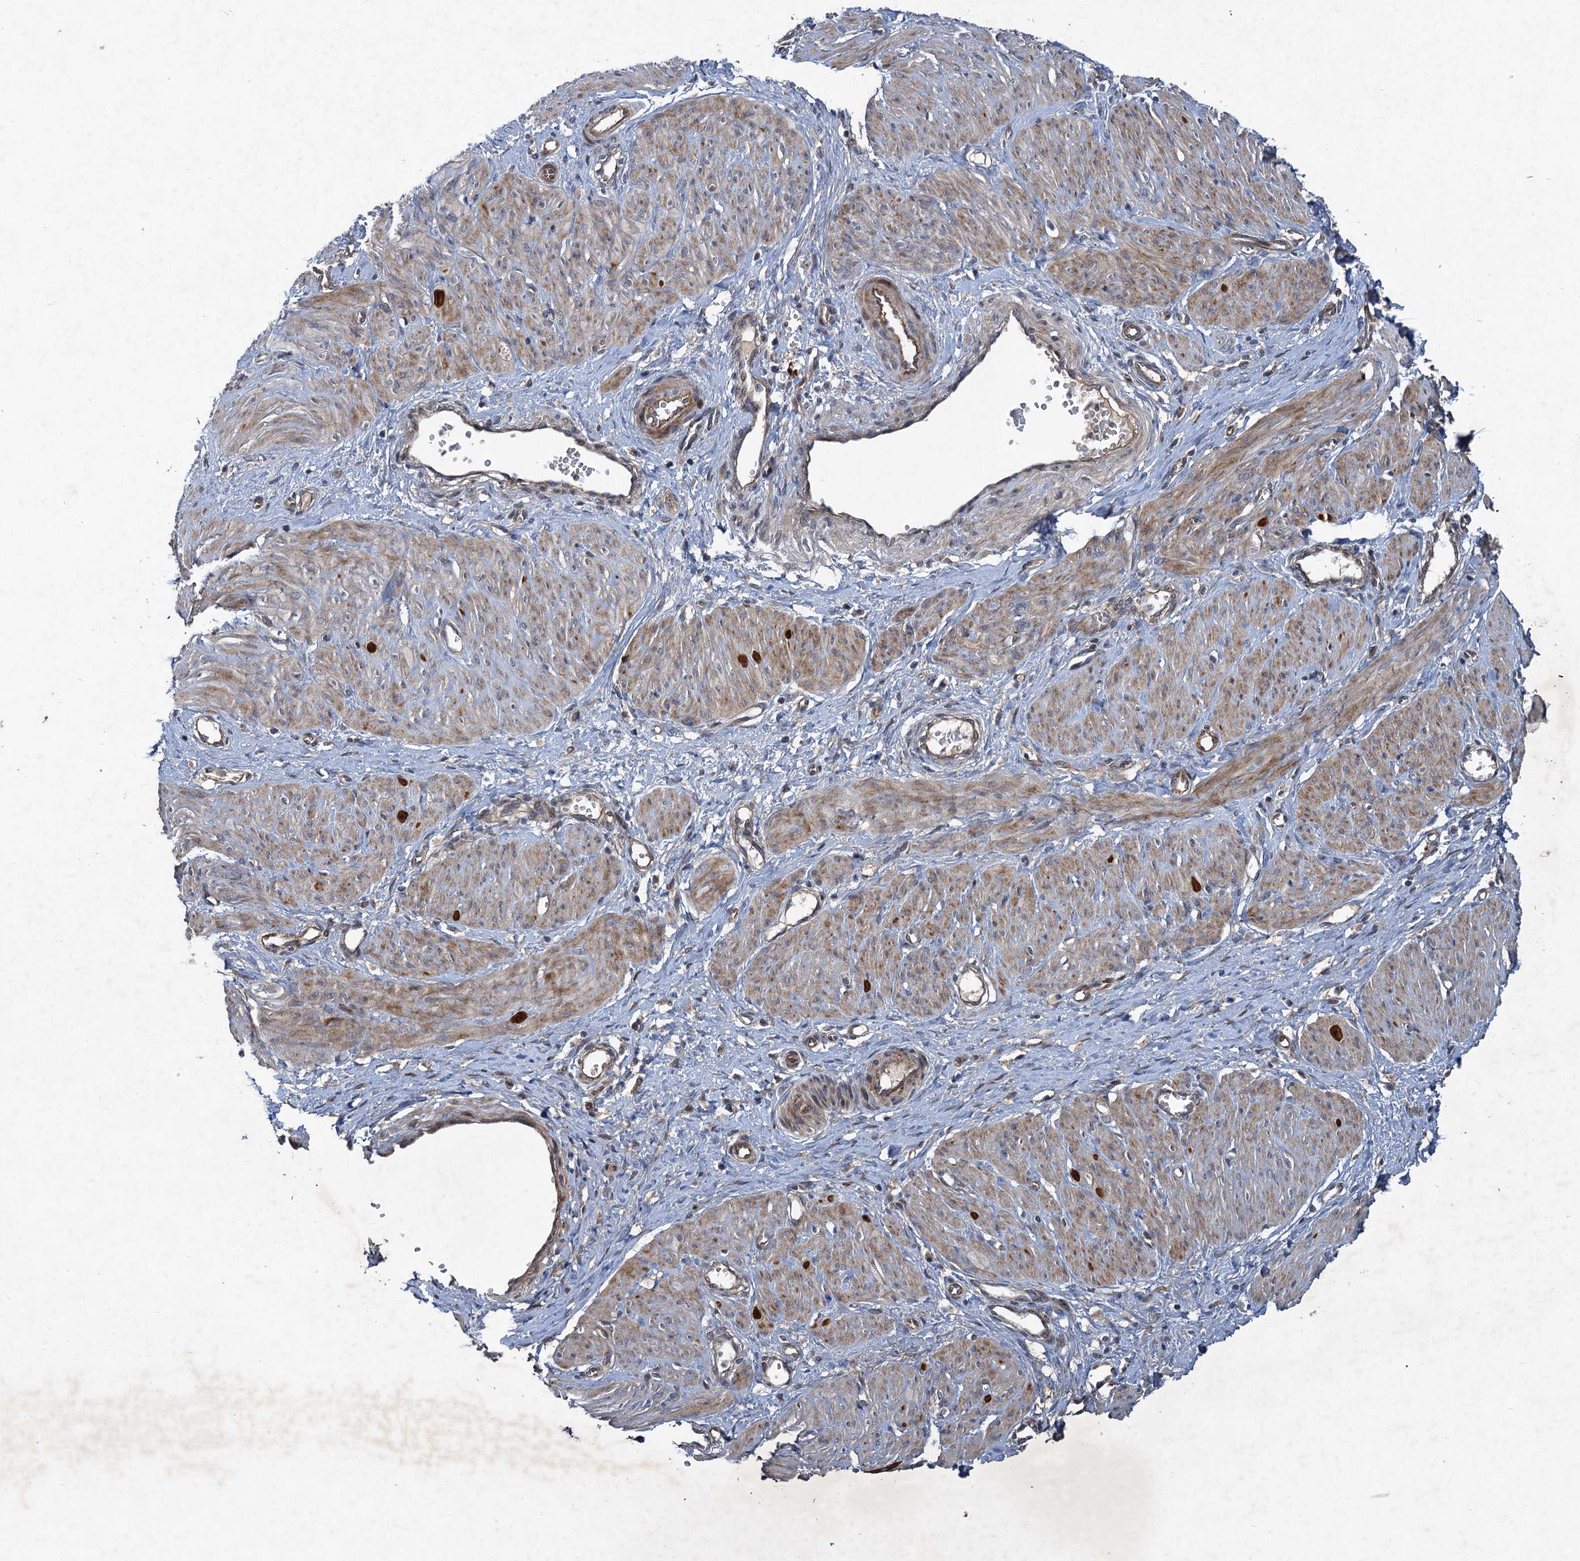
{"staining": {"intensity": "weak", "quantity": "25%-75%", "location": "cytoplasmic/membranous"}, "tissue": "smooth muscle", "cell_type": "Smooth muscle cells", "image_type": "normal", "snomed": [{"axis": "morphology", "description": "Normal tissue, NOS"}, {"axis": "topography", "description": "Endometrium"}], "caption": "This histopathology image reveals IHC staining of benign smooth muscle, with low weak cytoplasmic/membranous positivity in approximately 25%-75% of smooth muscle cells.", "gene": "NUDT22", "patient": {"sex": "female", "age": 33}}